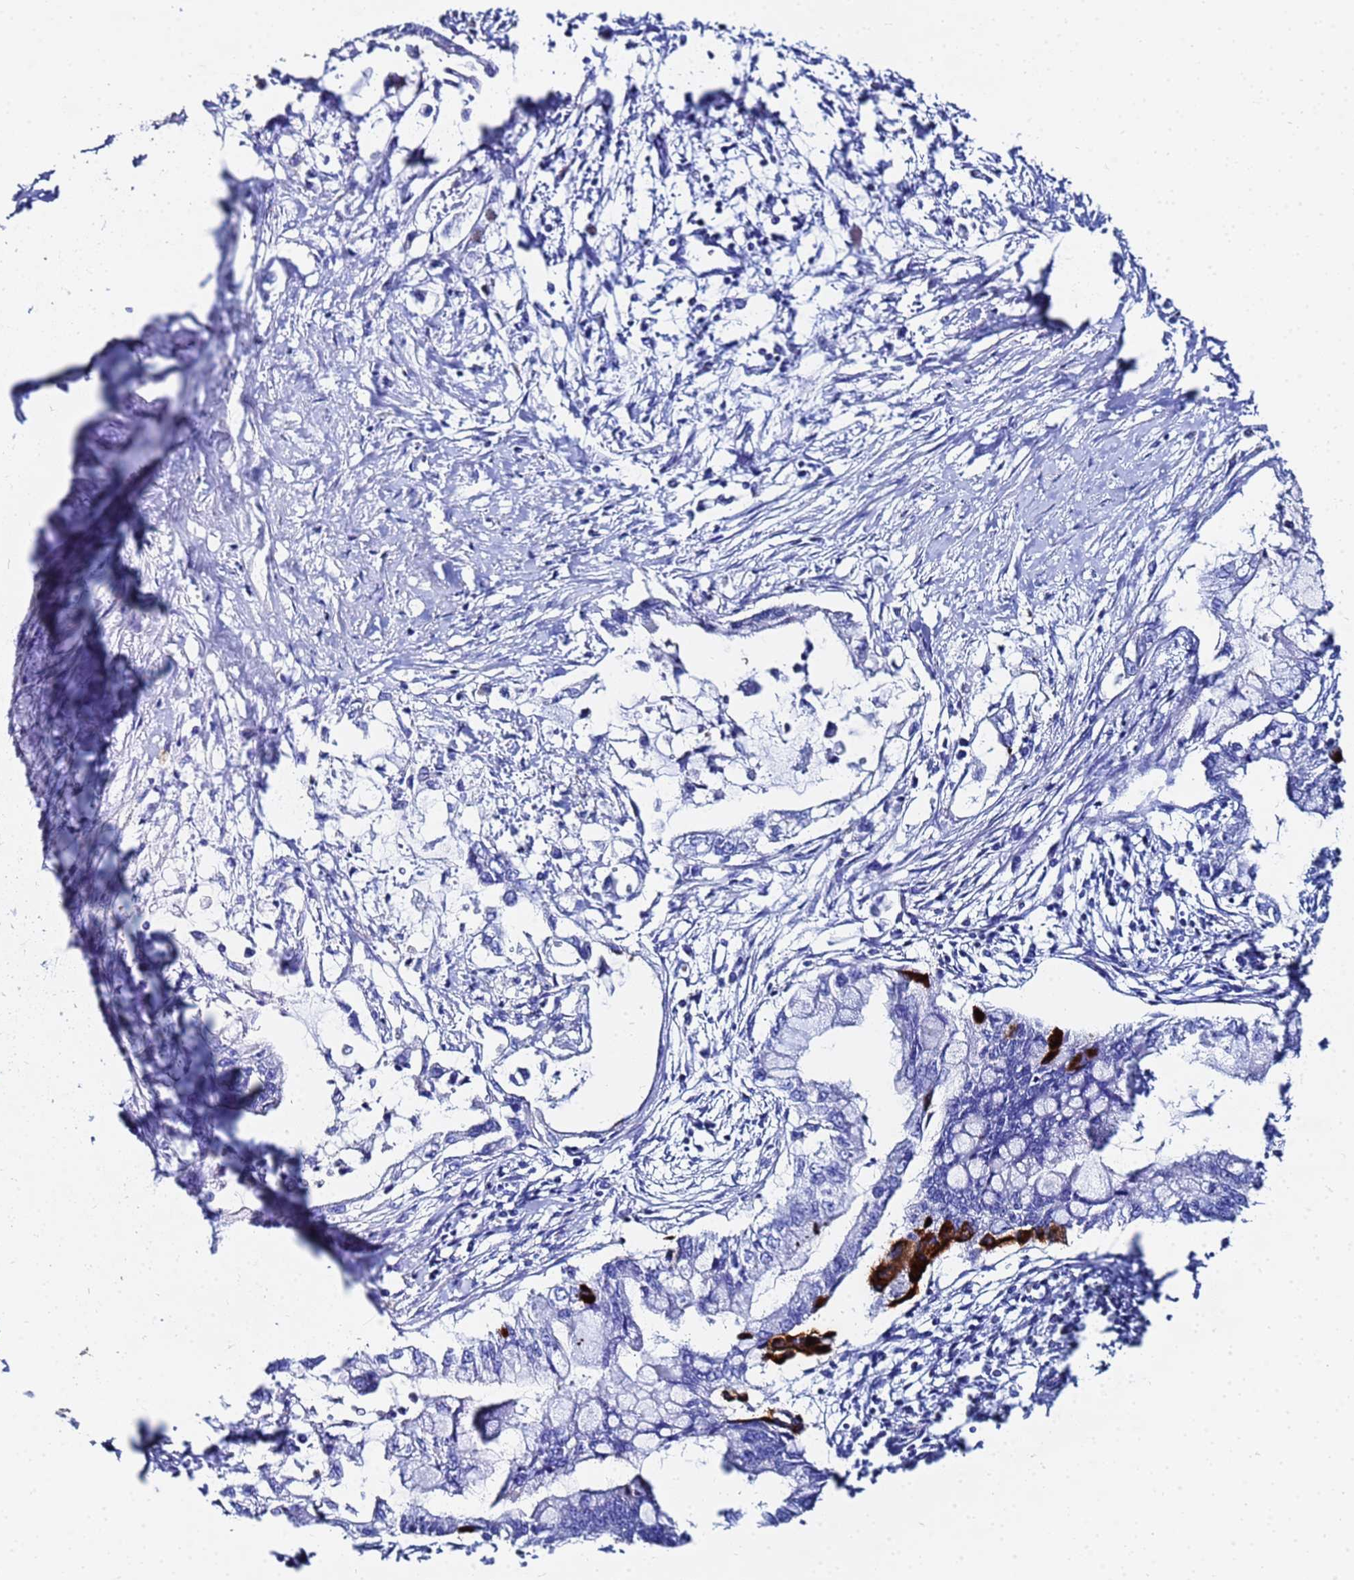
{"staining": {"intensity": "negative", "quantity": "none", "location": "none"}, "tissue": "pancreatic cancer", "cell_type": "Tumor cells", "image_type": "cancer", "snomed": [{"axis": "morphology", "description": "Adenocarcinoma, NOS"}, {"axis": "topography", "description": "Pancreas"}], "caption": "This is an immunohistochemistry photomicrograph of pancreatic cancer (adenocarcinoma). There is no positivity in tumor cells.", "gene": "ZNF26", "patient": {"sex": "male", "age": 48}}